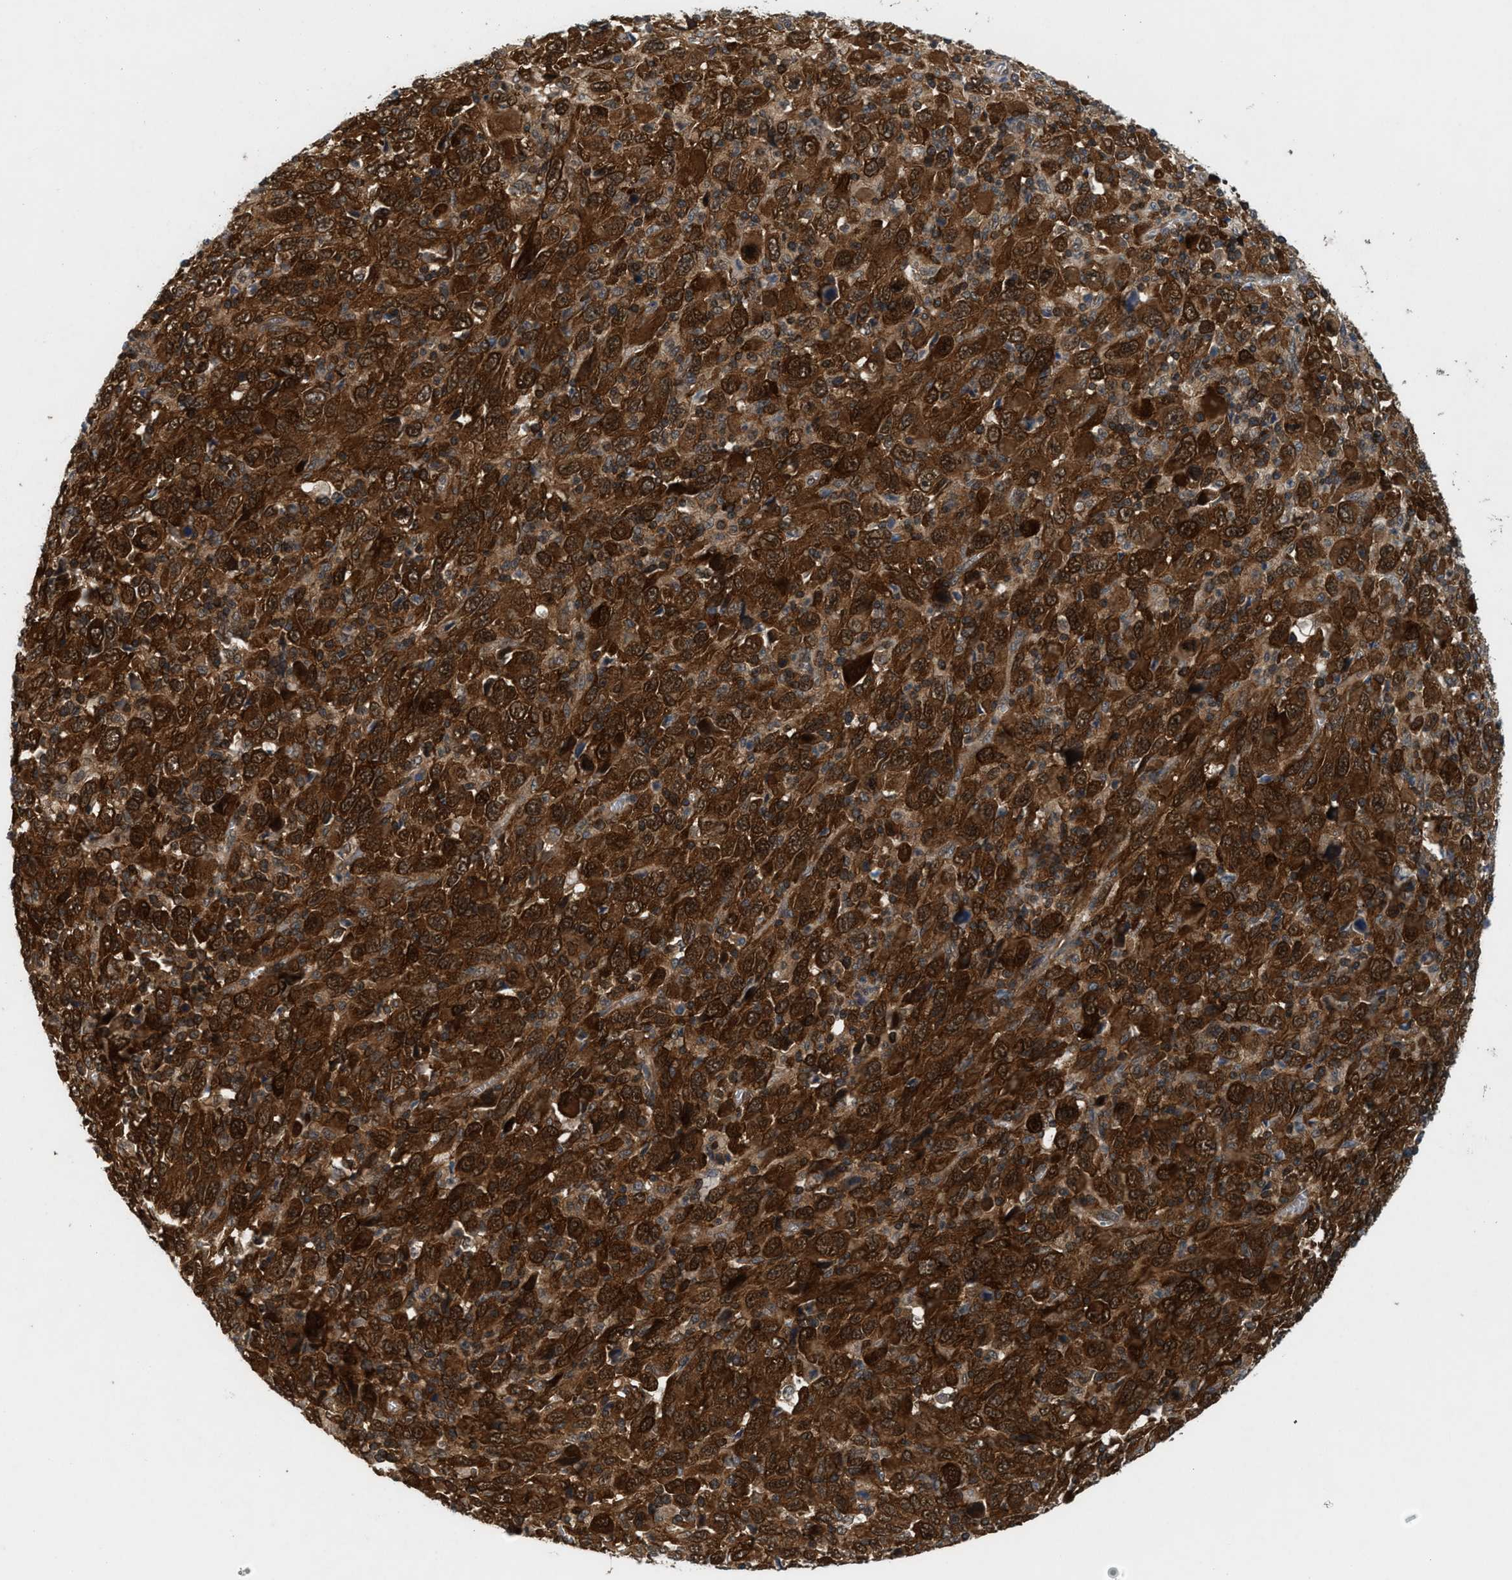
{"staining": {"intensity": "strong", "quantity": ">75%", "location": "cytoplasmic/membranous,nuclear"}, "tissue": "melanoma", "cell_type": "Tumor cells", "image_type": "cancer", "snomed": [{"axis": "morphology", "description": "Malignant melanoma, Metastatic site"}, {"axis": "topography", "description": "Skin"}], "caption": "Protein staining shows strong cytoplasmic/membranous and nuclear expression in approximately >75% of tumor cells in melanoma. (DAB = brown stain, brightfield microscopy at high magnification).", "gene": "OXSR1", "patient": {"sex": "female", "age": 56}}